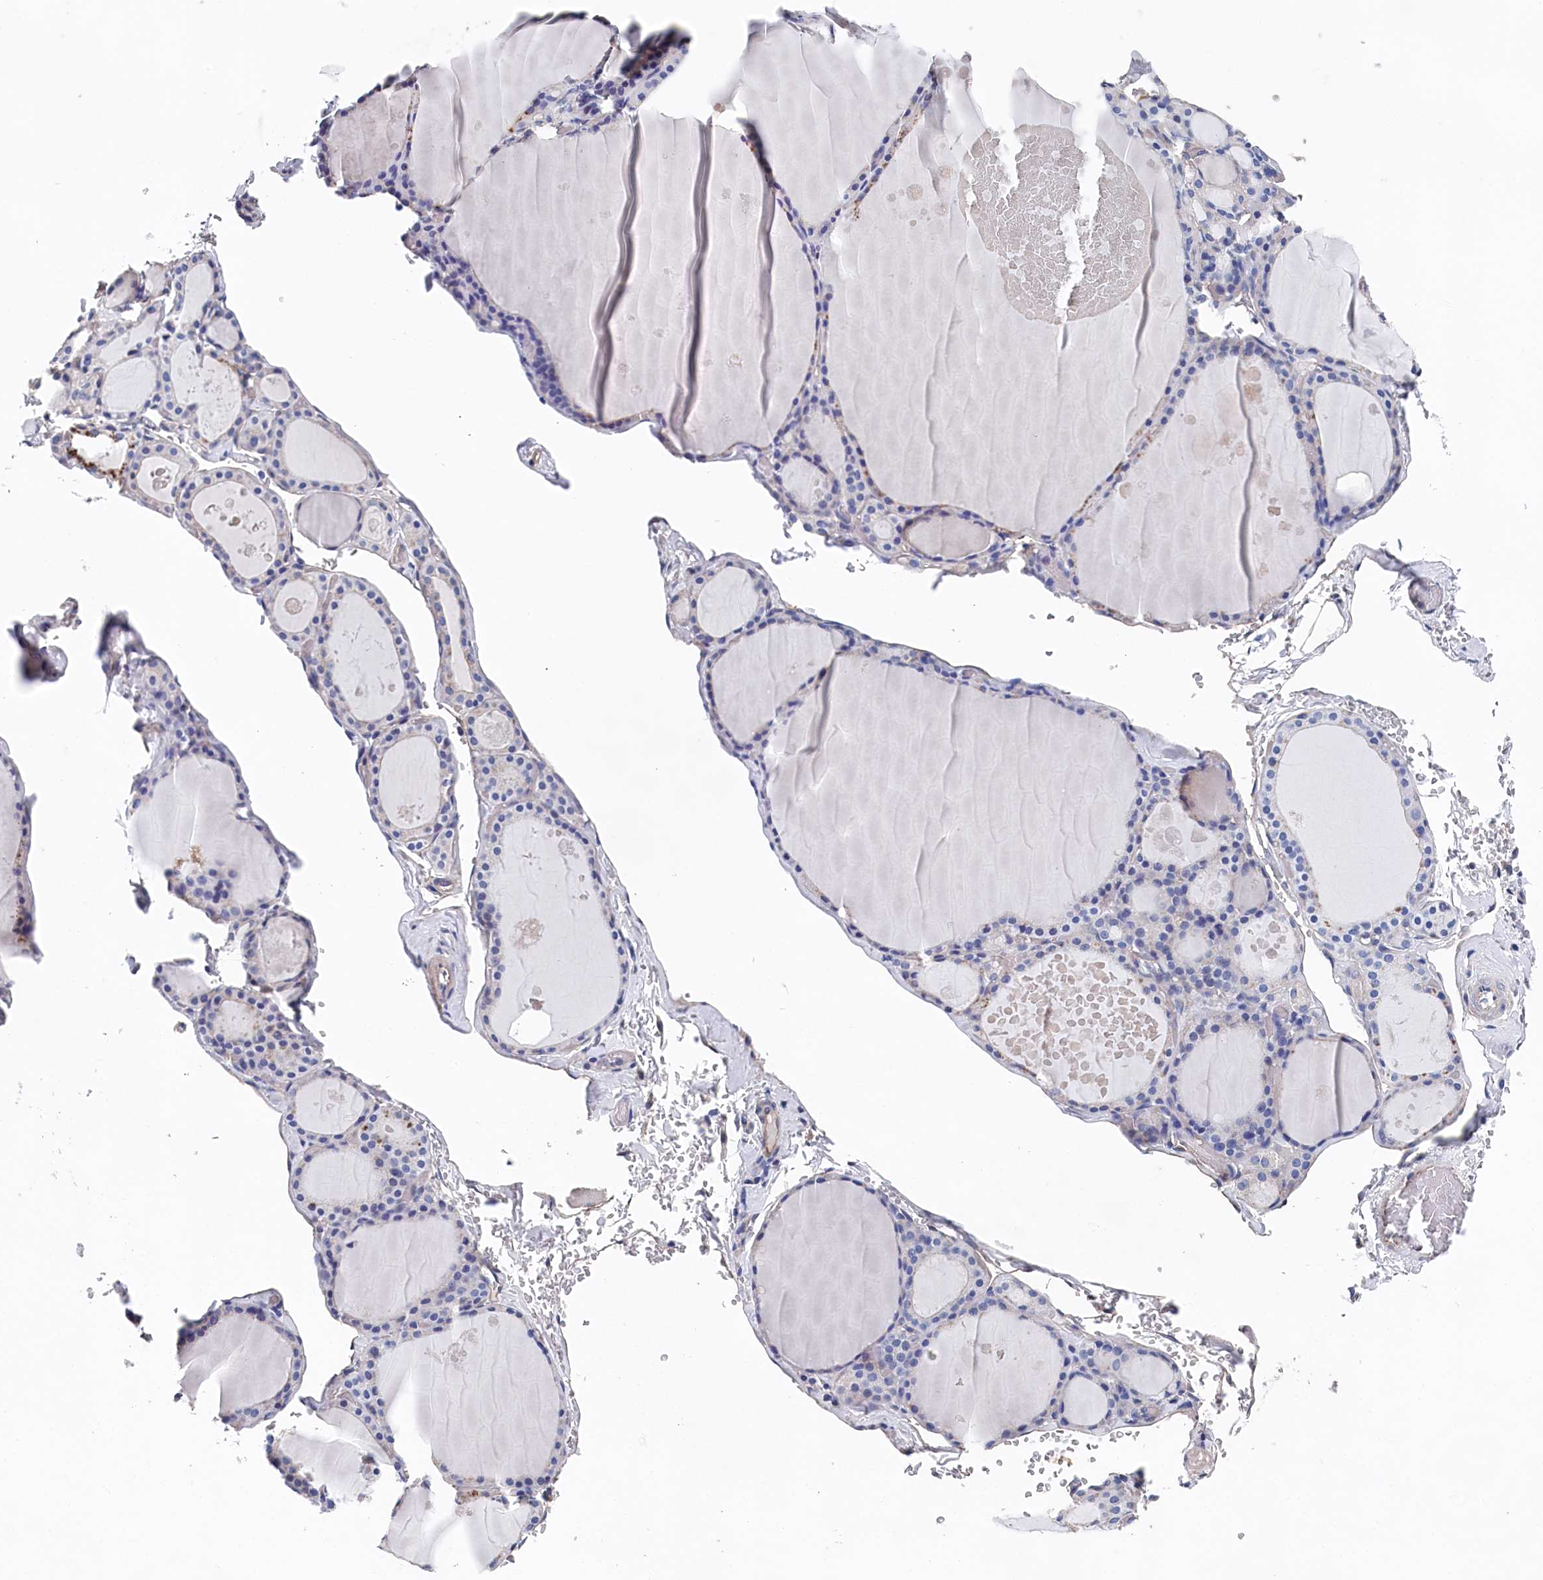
{"staining": {"intensity": "negative", "quantity": "none", "location": "none"}, "tissue": "thyroid gland", "cell_type": "Glandular cells", "image_type": "normal", "snomed": [{"axis": "morphology", "description": "Normal tissue, NOS"}, {"axis": "topography", "description": "Thyroid gland"}], "caption": "The immunohistochemistry micrograph has no significant staining in glandular cells of thyroid gland.", "gene": "BHMT", "patient": {"sex": "male", "age": 56}}